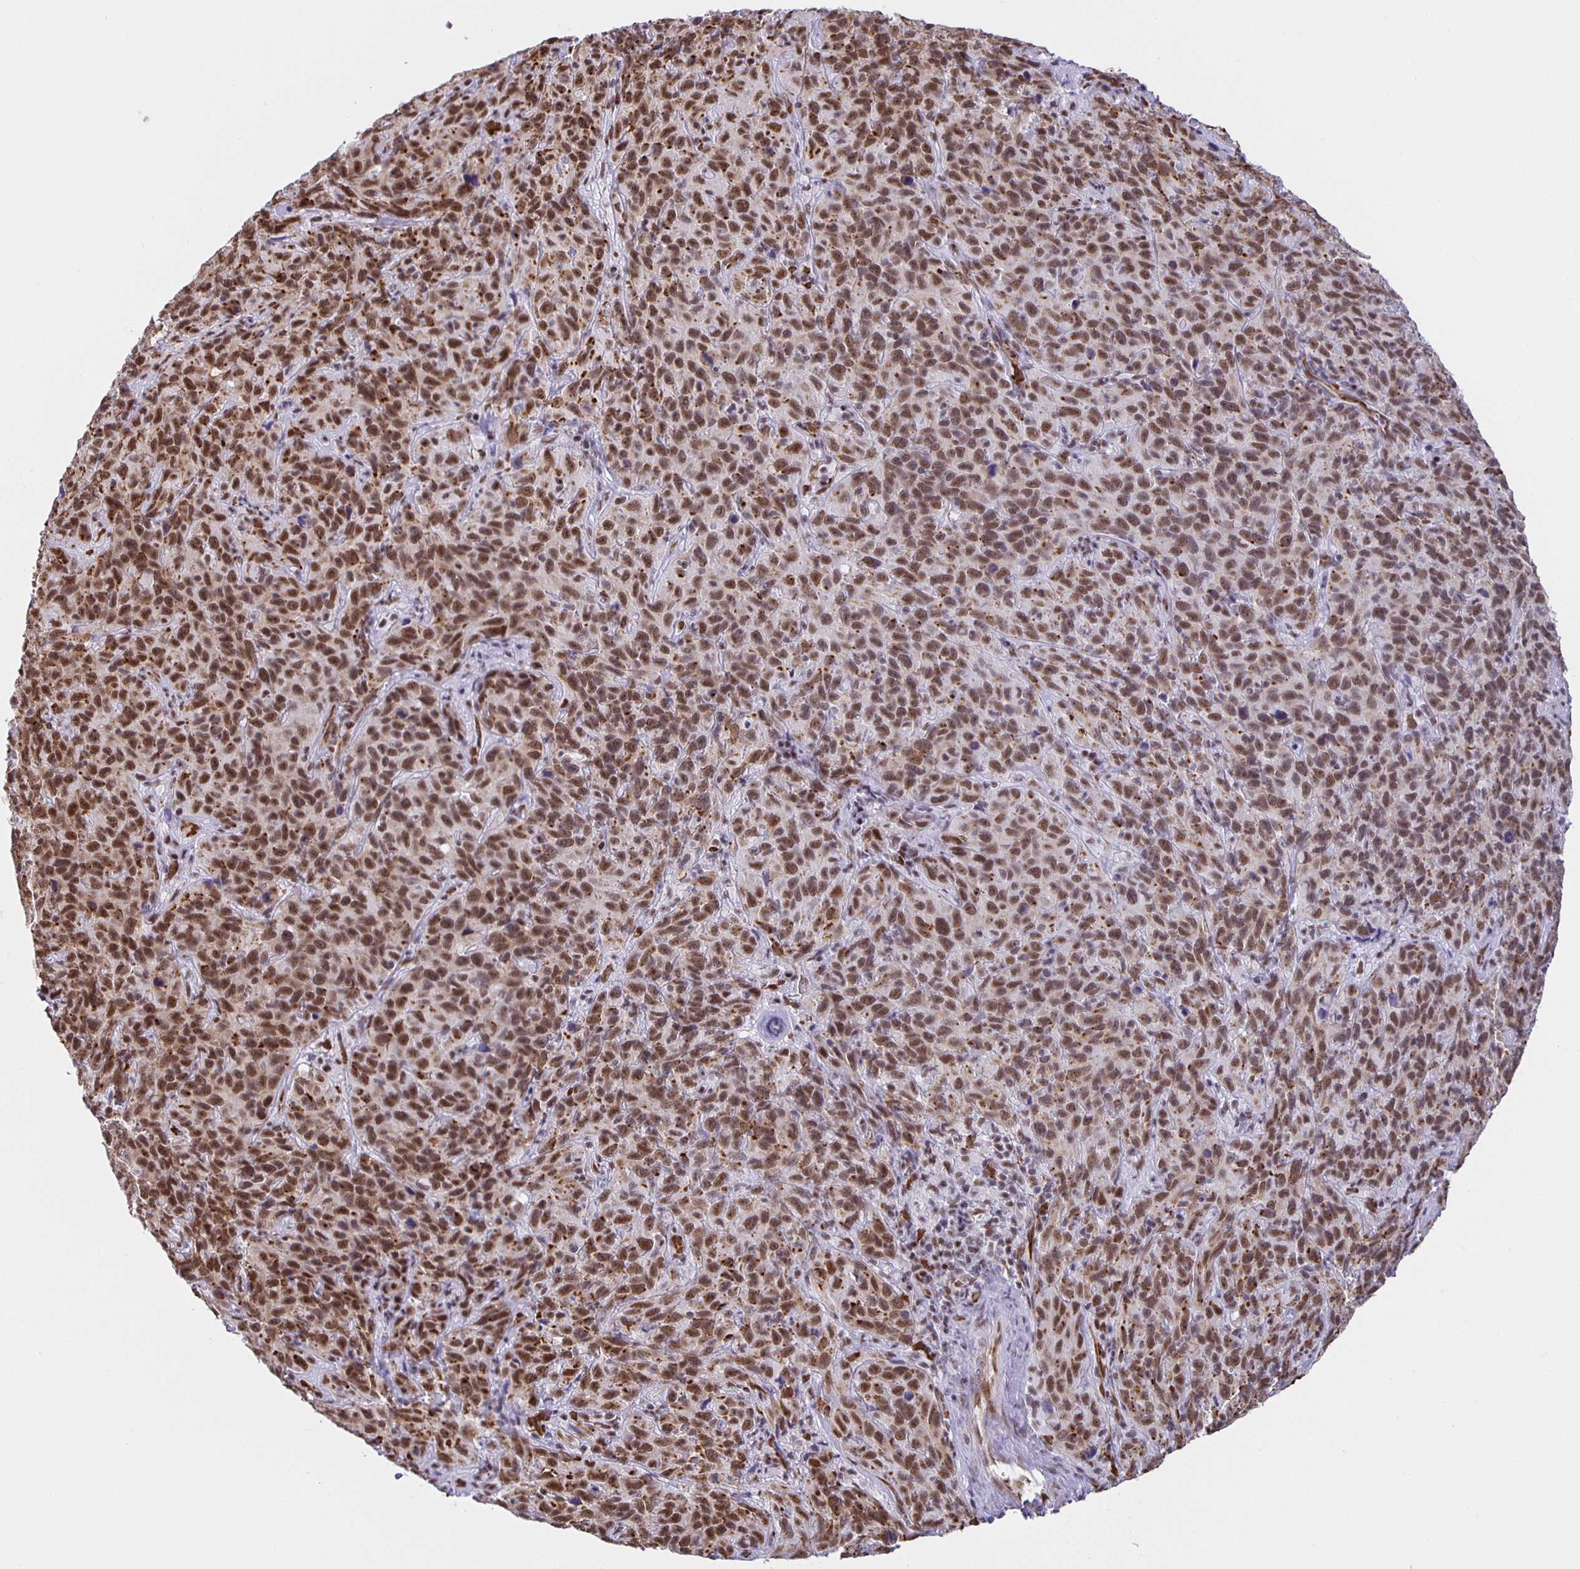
{"staining": {"intensity": "moderate", "quantity": ">75%", "location": "cytoplasmic/membranous,nuclear"}, "tissue": "cervical cancer", "cell_type": "Tumor cells", "image_type": "cancer", "snomed": [{"axis": "morphology", "description": "Squamous cell carcinoma, NOS"}, {"axis": "topography", "description": "Cervix"}], "caption": "Moderate cytoplasmic/membranous and nuclear staining is appreciated in about >75% of tumor cells in squamous cell carcinoma (cervical). The staining was performed using DAB, with brown indicating positive protein expression. Nuclei are stained blue with hematoxylin.", "gene": "ZRANB2", "patient": {"sex": "female", "age": 51}}